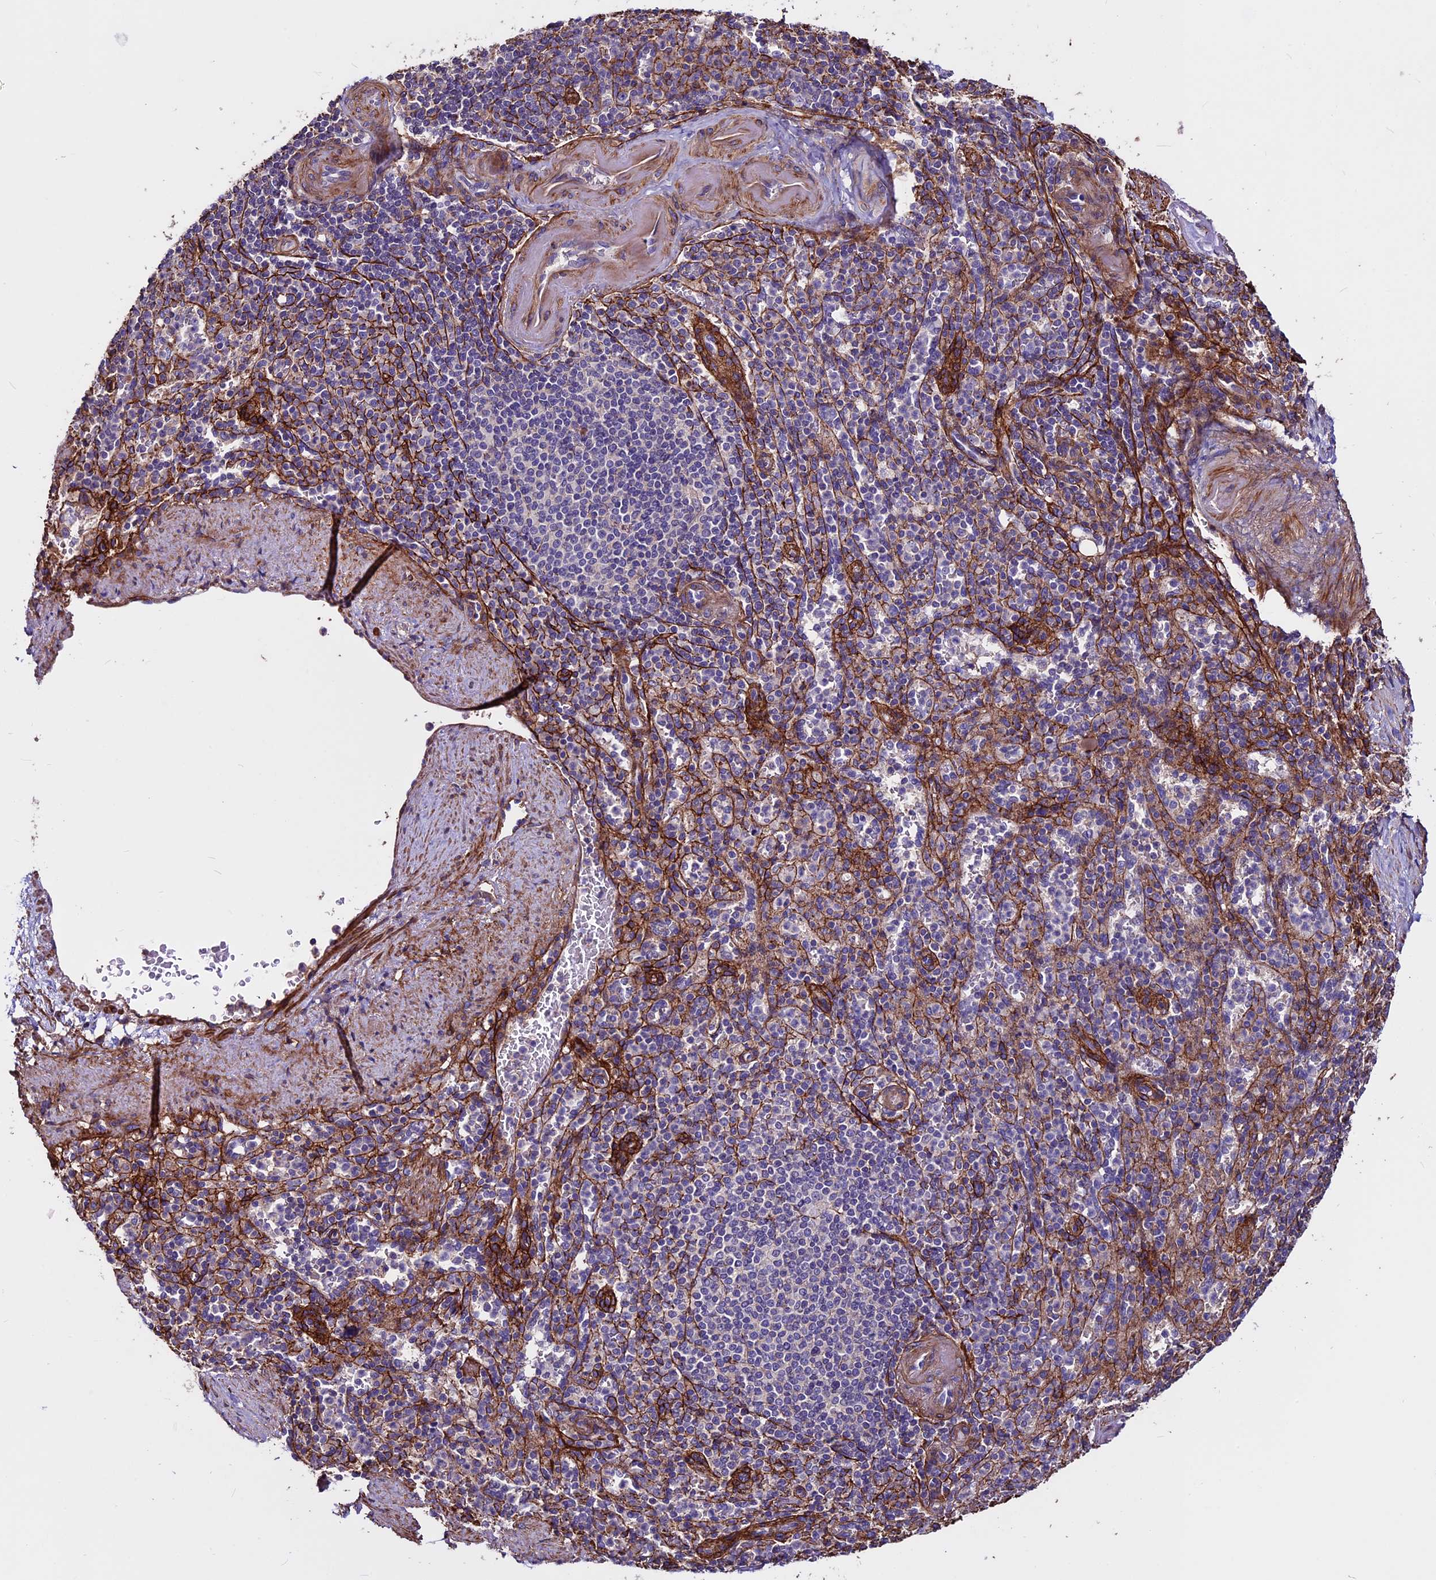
{"staining": {"intensity": "moderate", "quantity": "<25%", "location": "cytoplasmic/membranous"}, "tissue": "spleen", "cell_type": "Cells in red pulp", "image_type": "normal", "snomed": [{"axis": "morphology", "description": "Normal tissue, NOS"}, {"axis": "topography", "description": "Spleen"}], "caption": "Immunohistochemical staining of benign human spleen shows <25% levels of moderate cytoplasmic/membranous protein expression in about <25% of cells in red pulp.", "gene": "EVA1B", "patient": {"sex": "female", "age": 74}}